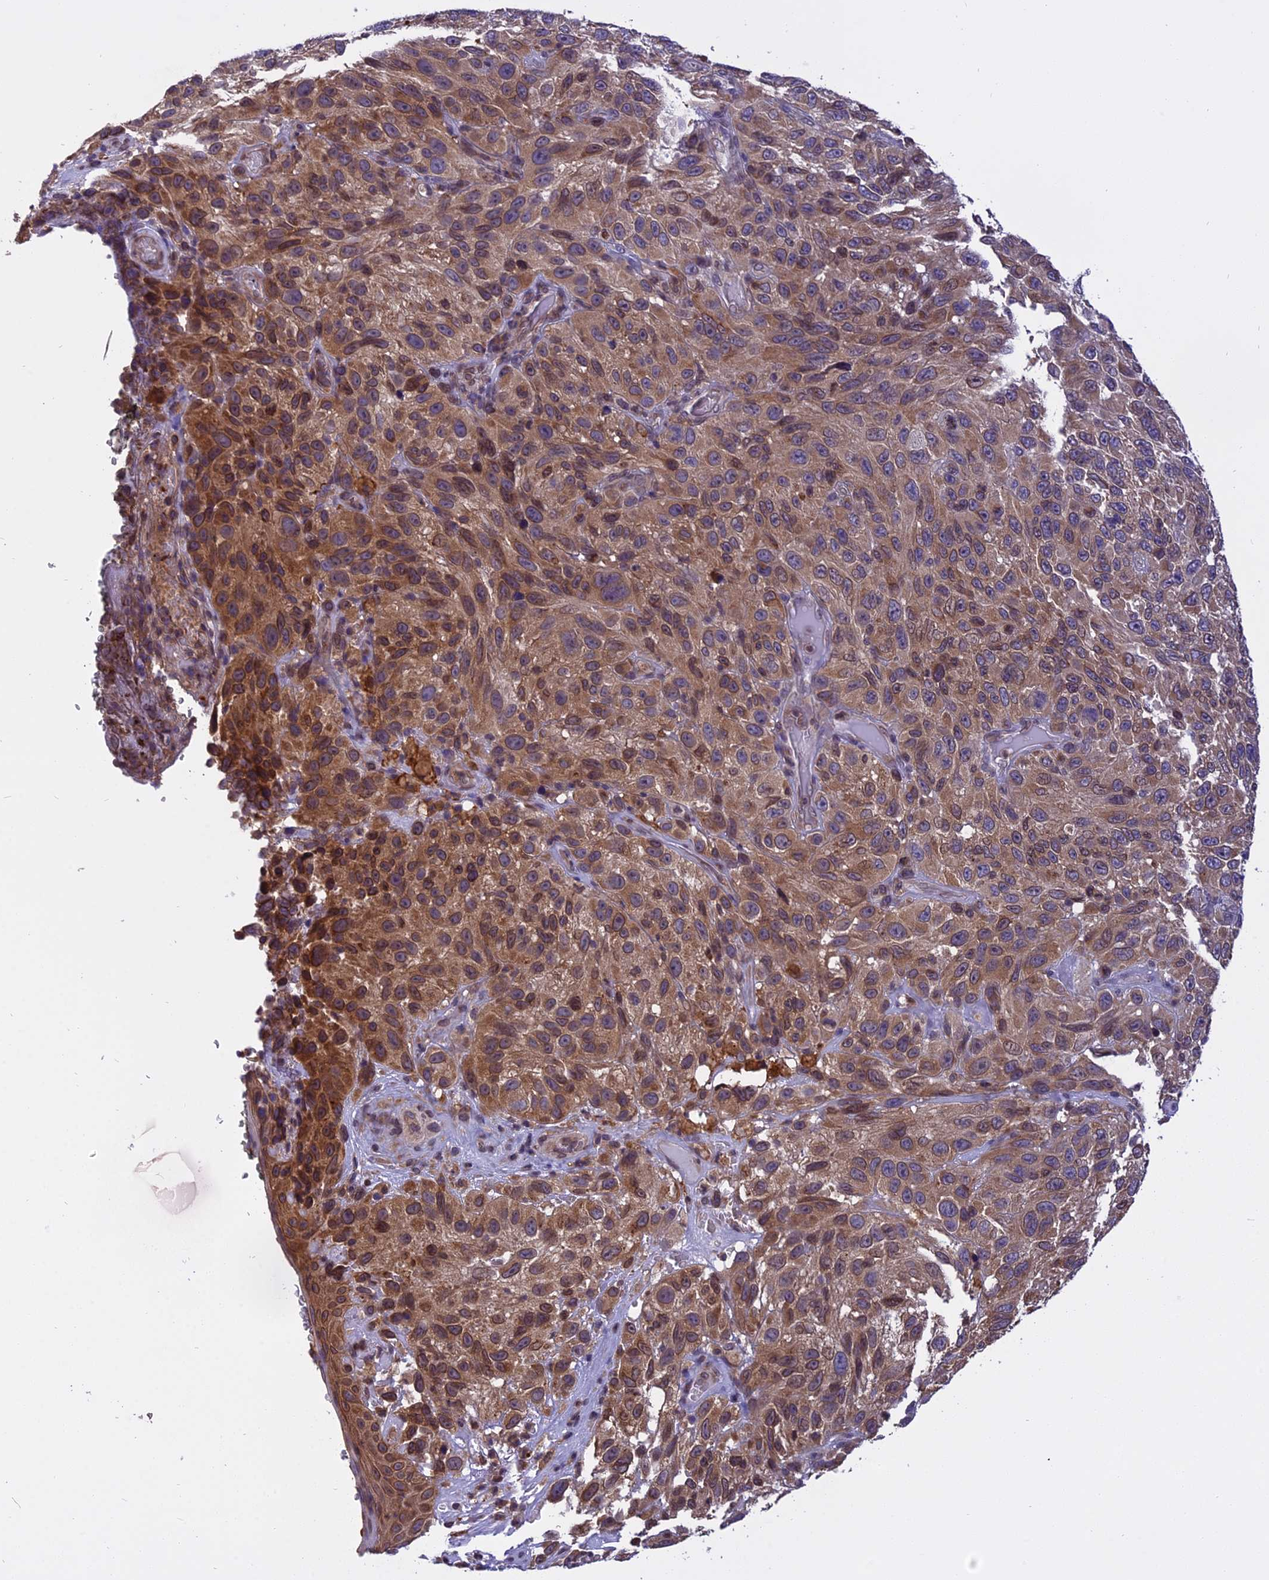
{"staining": {"intensity": "moderate", "quantity": ">75%", "location": "cytoplasmic/membranous"}, "tissue": "melanoma", "cell_type": "Tumor cells", "image_type": "cancer", "snomed": [{"axis": "morphology", "description": "Malignant melanoma, NOS"}, {"axis": "topography", "description": "Skin"}], "caption": "The image displays staining of malignant melanoma, revealing moderate cytoplasmic/membranous protein positivity (brown color) within tumor cells. (DAB (3,3'-diaminobenzidine) = brown stain, brightfield microscopy at high magnification).", "gene": "CHMP2A", "patient": {"sex": "female", "age": 96}}